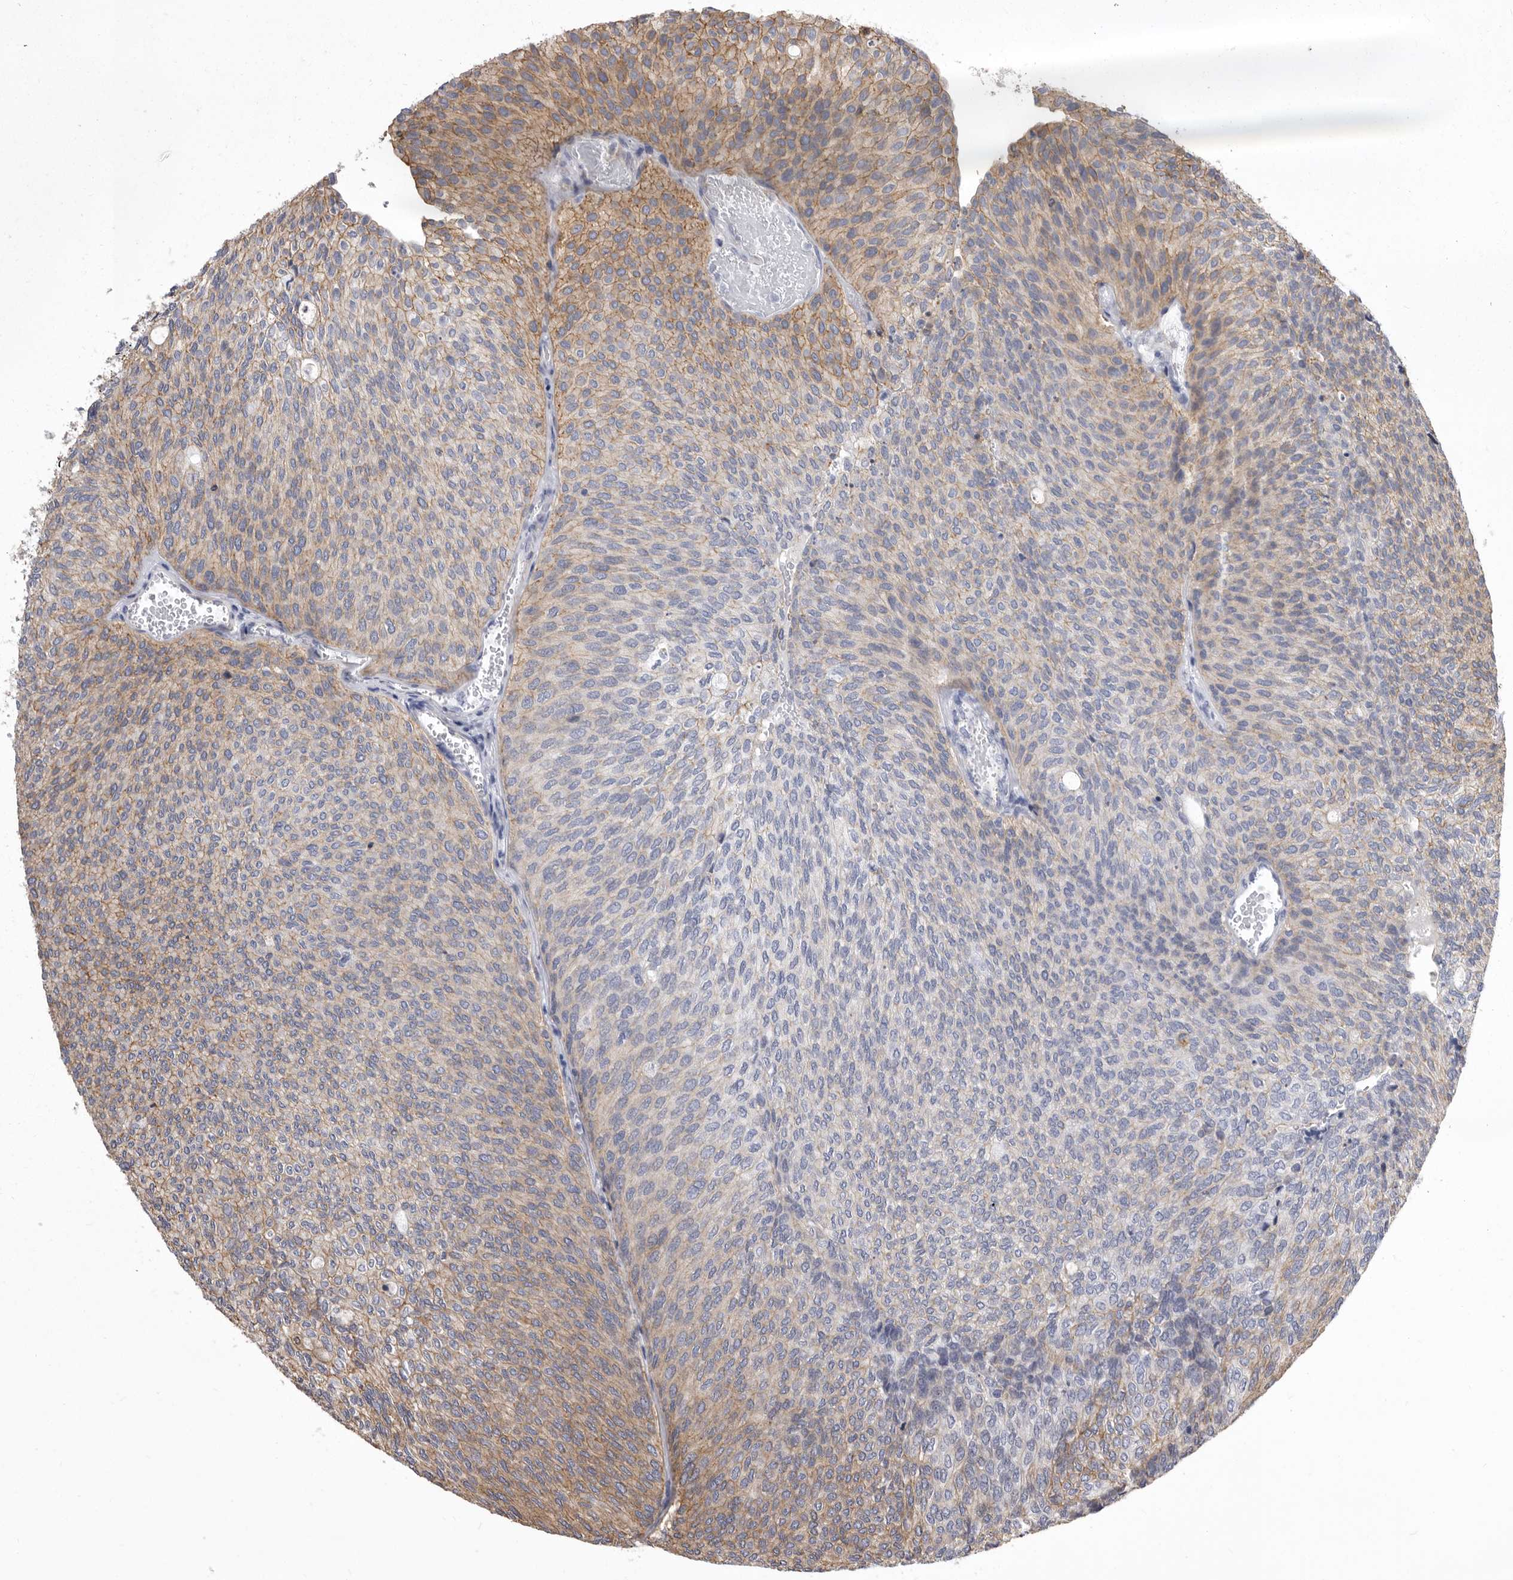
{"staining": {"intensity": "moderate", "quantity": "25%-75%", "location": "cytoplasmic/membranous"}, "tissue": "urothelial cancer", "cell_type": "Tumor cells", "image_type": "cancer", "snomed": [{"axis": "morphology", "description": "Urothelial carcinoma, Low grade"}, {"axis": "topography", "description": "Urinary bladder"}], "caption": "A high-resolution histopathology image shows immunohistochemistry staining of urothelial cancer, which displays moderate cytoplasmic/membranous positivity in approximately 25%-75% of tumor cells.", "gene": "ENAH", "patient": {"sex": "female", "age": 79}}